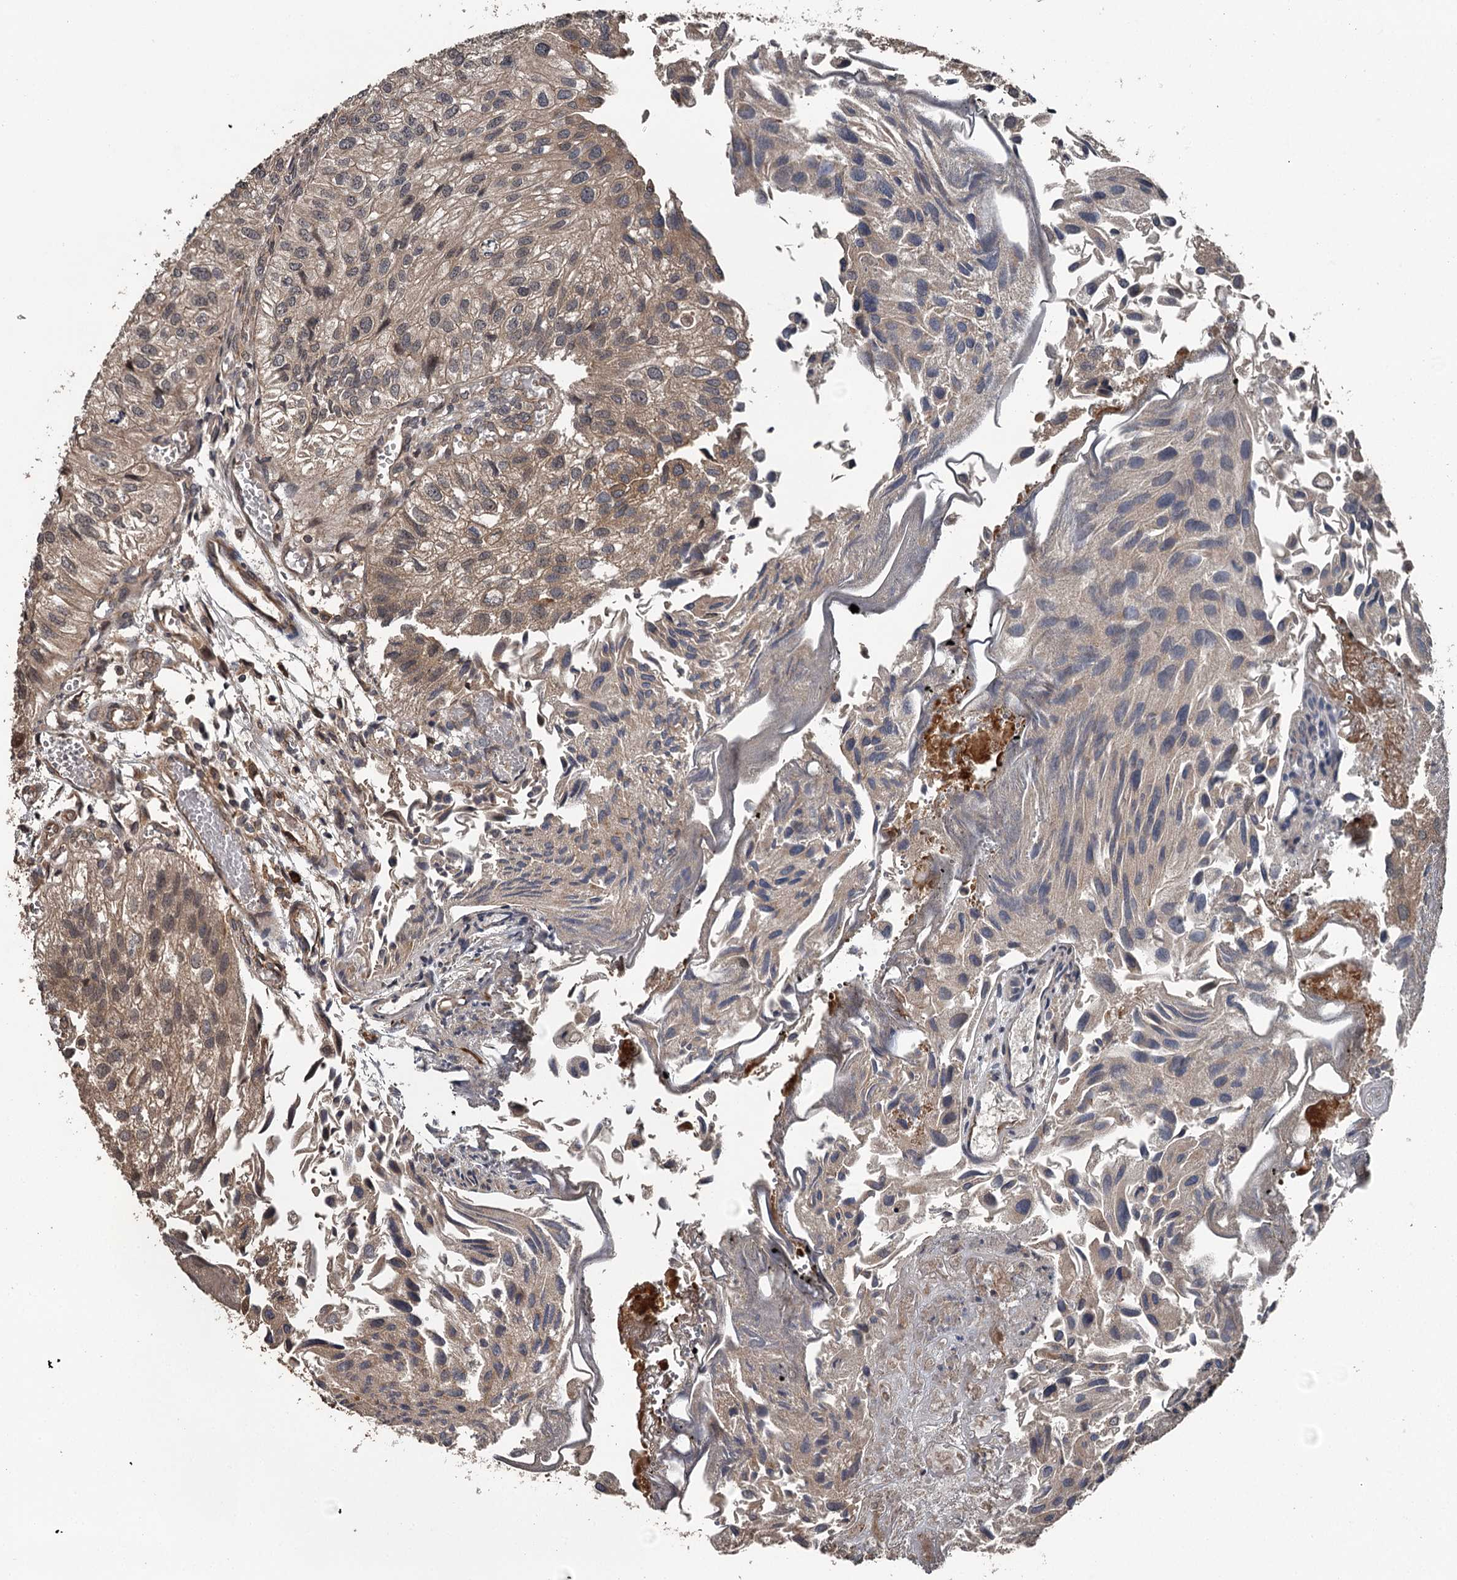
{"staining": {"intensity": "moderate", "quantity": "25%-75%", "location": "cytoplasmic/membranous"}, "tissue": "urothelial cancer", "cell_type": "Tumor cells", "image_type": "cancer", "snomed": [{"axis": "morphology", "description": "Urothelial carcinoma, Low grade"}, {"axis": "topography", "description": "Urinary bladder"}], "caption": "Moderate cytoplasmic/membranous staining is identified in approximately 25%-75% of tumor cells in urothelial cancer. Nuclei are stained in blue.", "gene": "RAB21", "patient": {"sex": "female", "age": 89}}